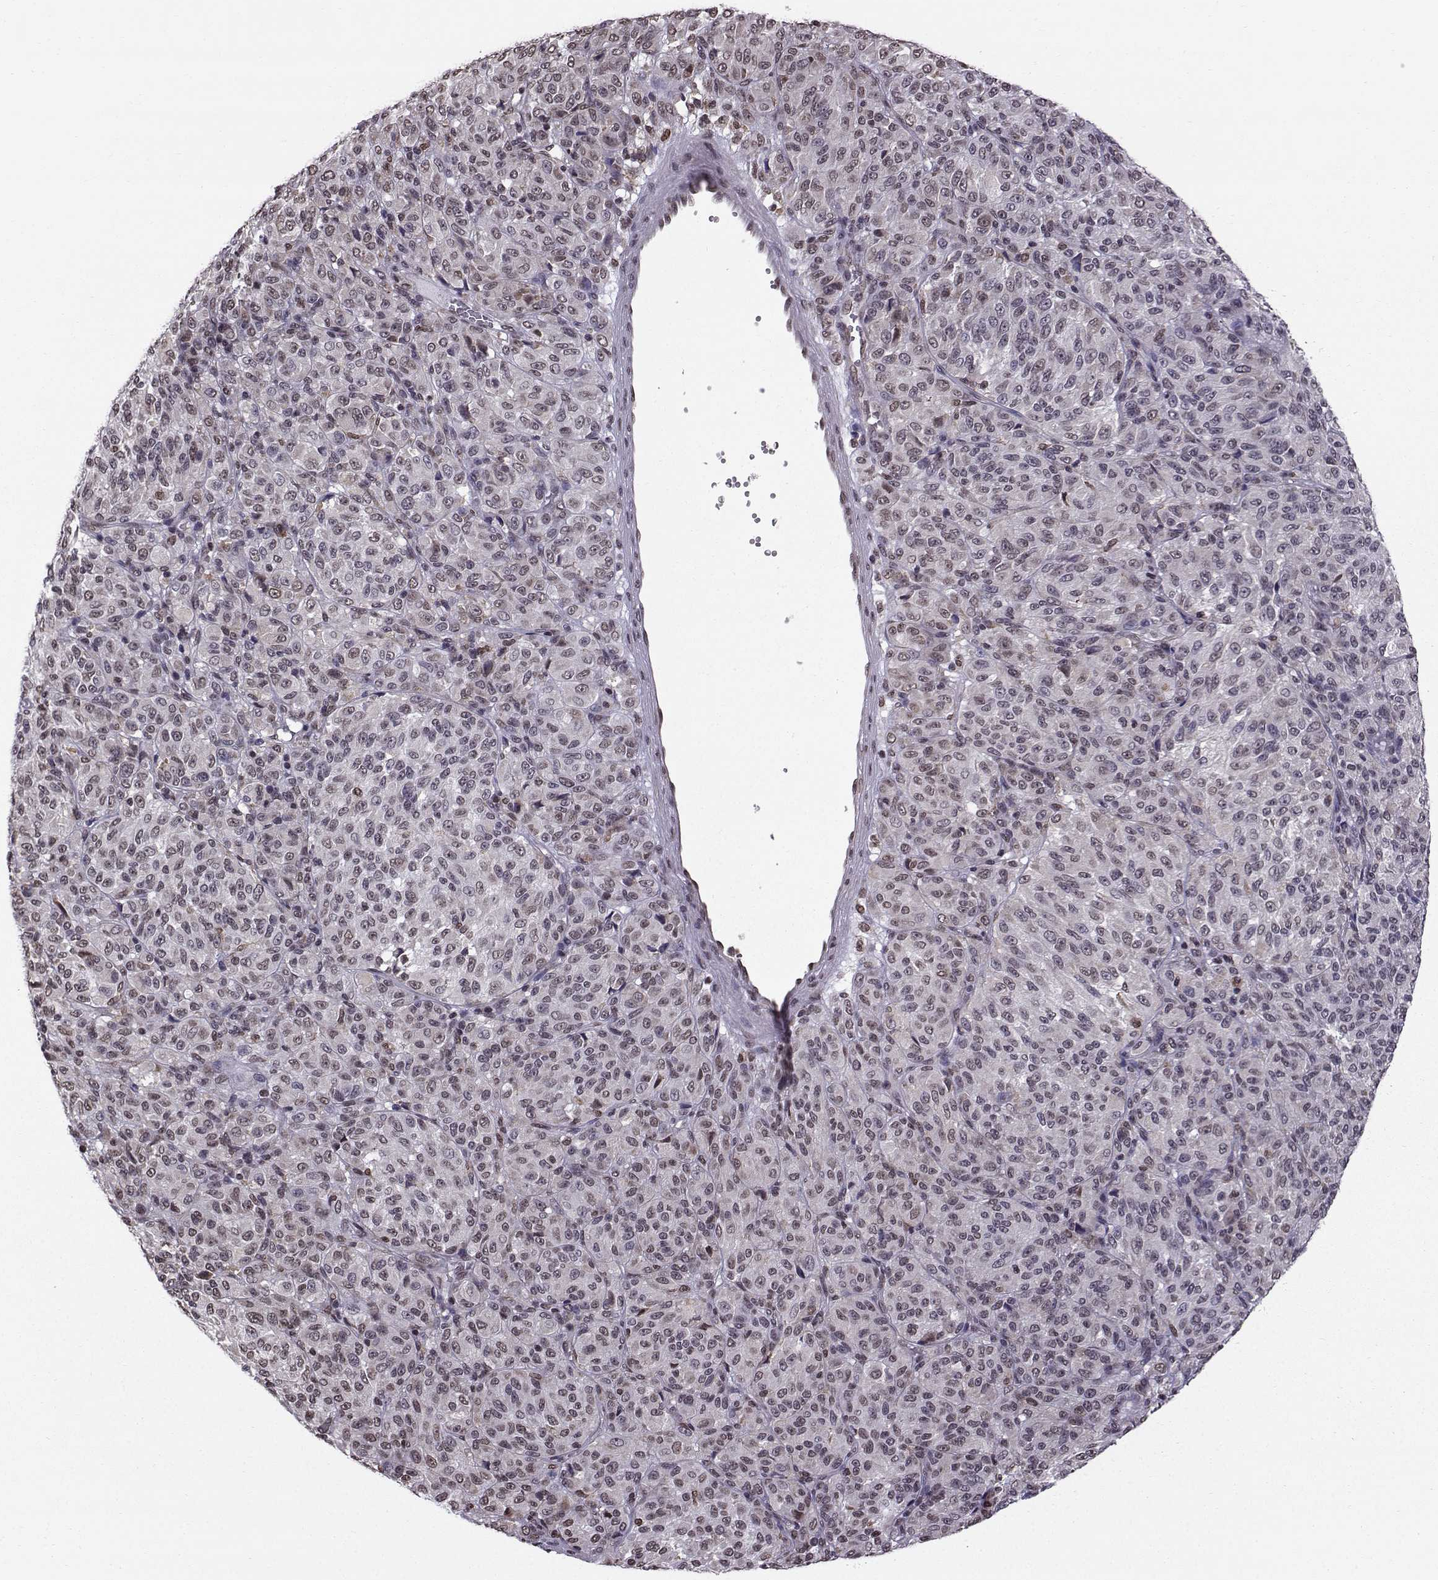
{"staining": {"intensity": "negative", "quantity": "none", "location": "none"}, "tissue": "melanoma", "cell_type": "Tumor cells", "image_type": "cancer", "snomed": [{"axis": "morphology", "description": "Malignant melanoma, Metastatic site"}, {"axis": "topography", "description": "Brain"}], "caption": "An immunohistochemistry photomicrograph of malignant melanoma (metastatic site) is shown. There is no staining in tumor cells of malignant melanoma (metastatic site).", "gene": "EZH1", "patient": {"sex": "female", "age": 56}}